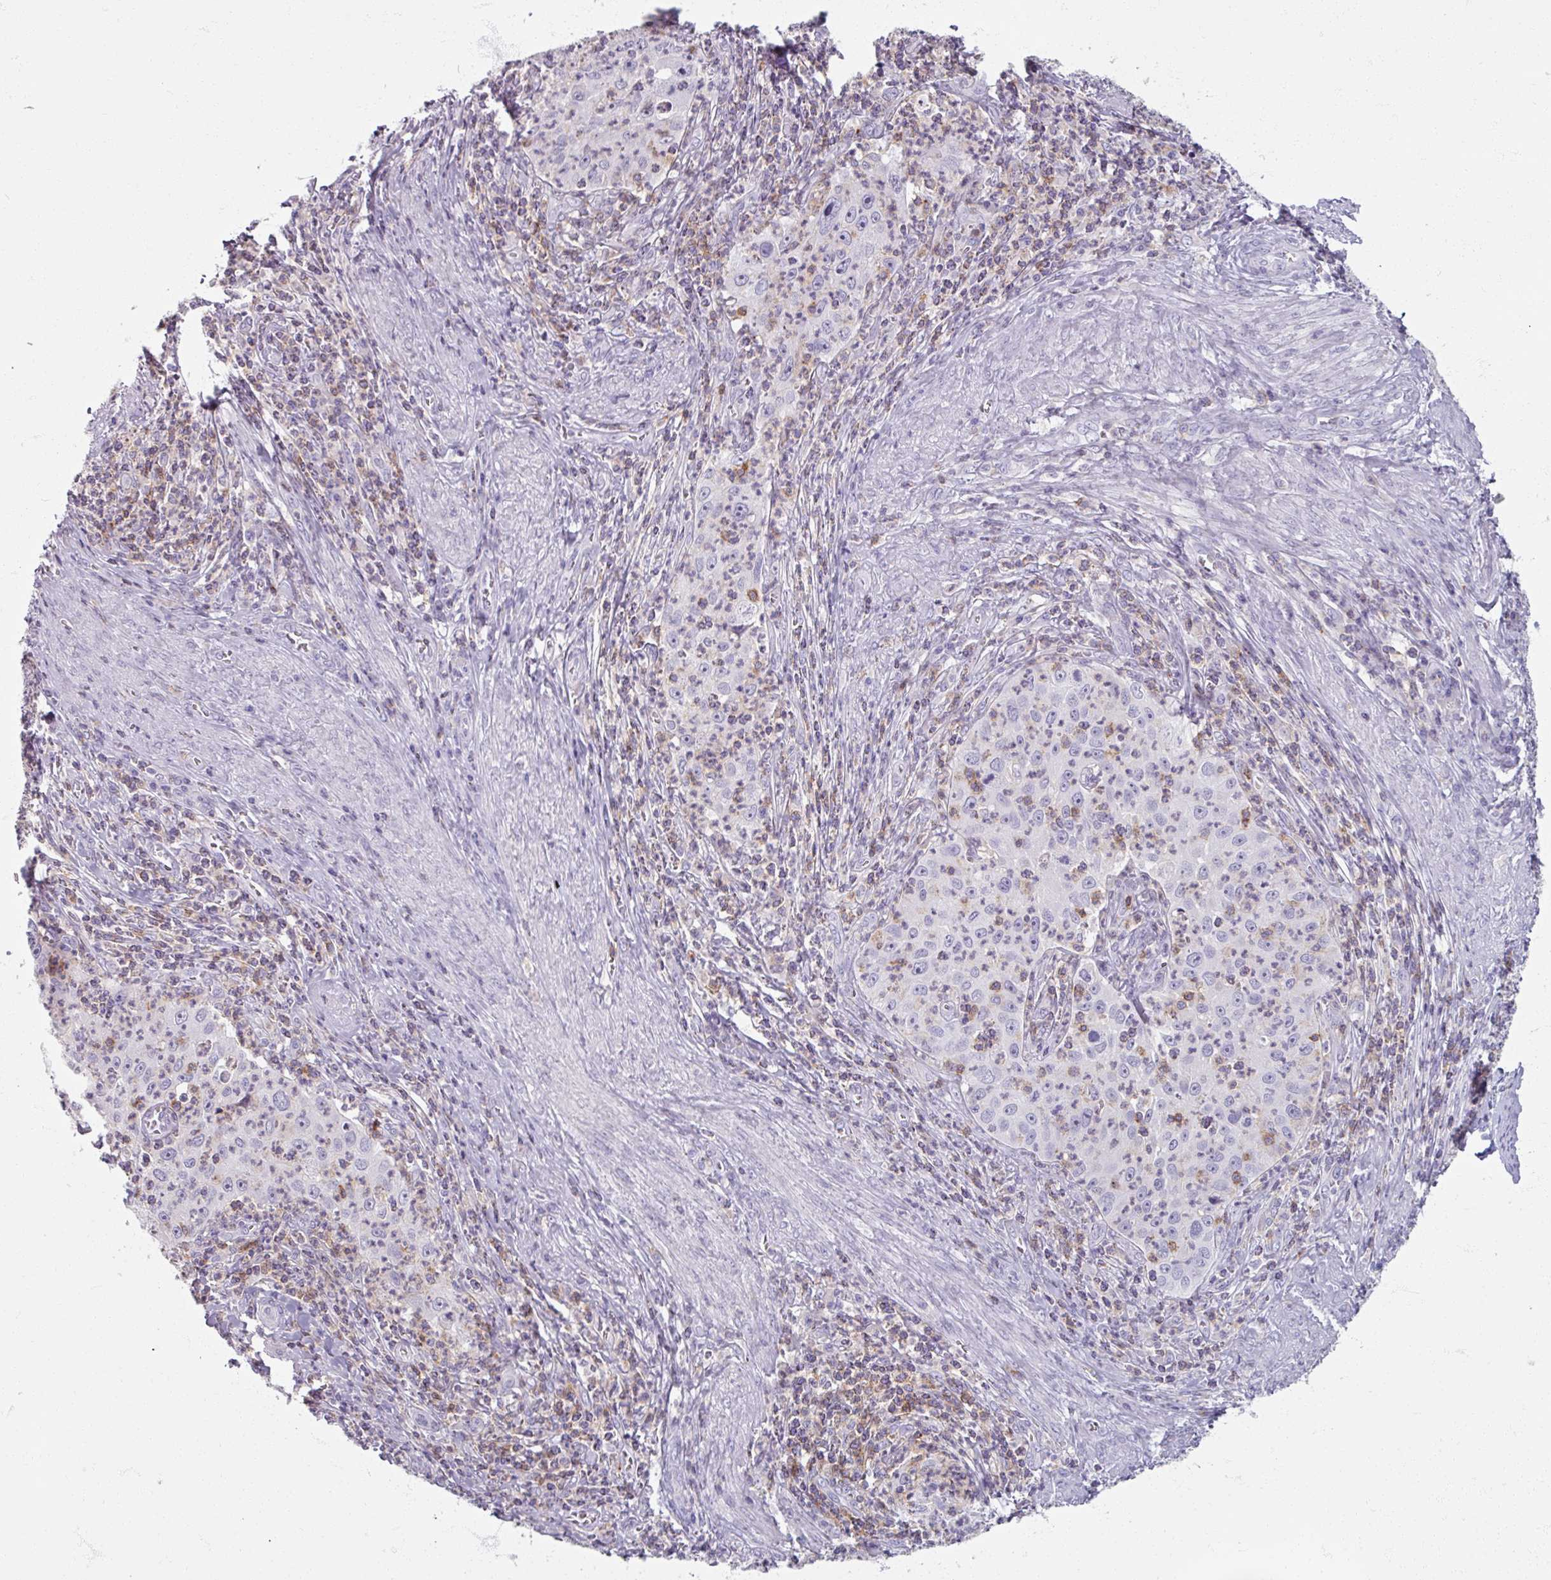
{"staining": {"intensity": "negative", "quantity": "none", "location": "none"}, "tissue": "cervical cancer", "cell_type": "Tumor cells", "image_type": "cancer", "snomed": [{"axis": "morphology", "description": "Squamous cell carcinoma, NOS"}, {"axis": "topography", "description": "Cervix"}], "caption": "Protein analysis of cervical cancer exhibits no significant staining in tumor cells.", "gene": "PTPRC", "patient": {"sex": "female", "age": 30}}